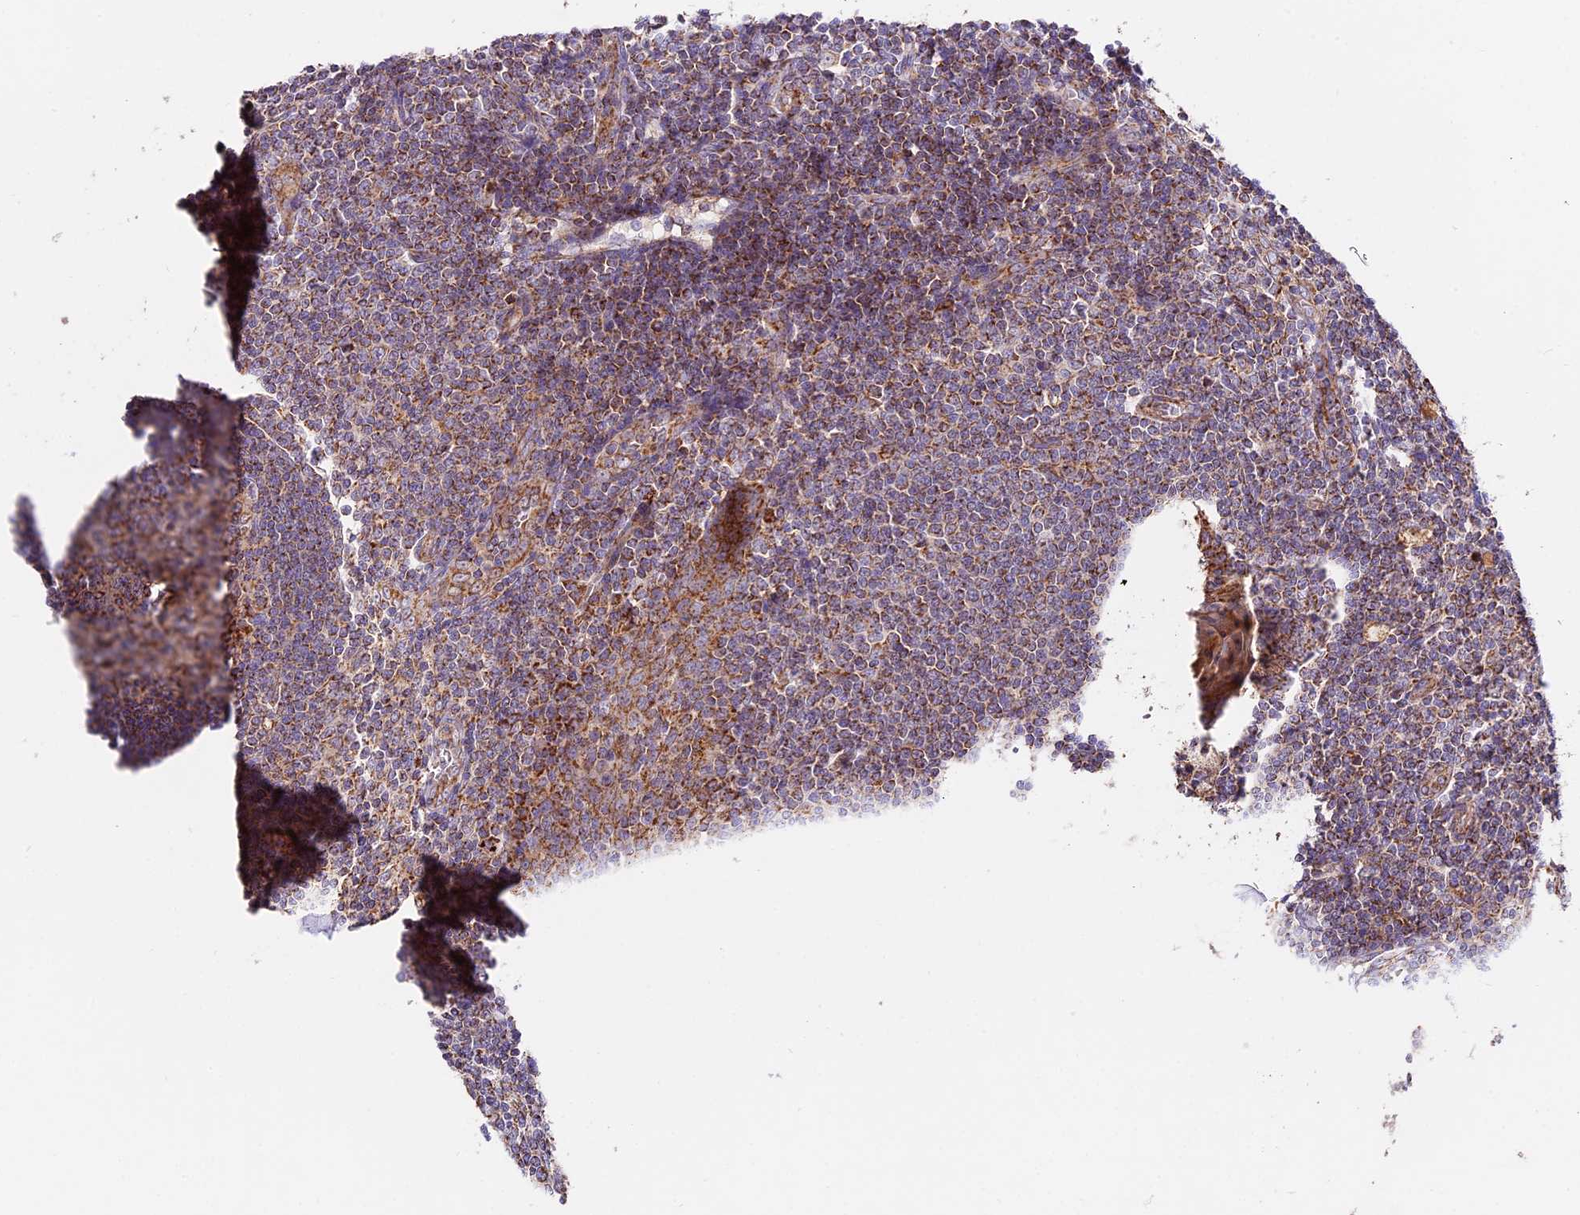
{"staining": {"intensity": "moderate", "quantity": ">75%", "location": "cytoplasmic/membranous"}, "tissue": "tonsil", "cell_type": "Germinal center cells", "image_type": "normal", "snomed": [{"axis": "morphology", "description": "Normal tissue, NOS"}, {"axis": "topography", "description": "Tonsil"}], "caption": "Approximately >75% of germinal center cells in unremarkable tonsil reveal moderate cytoplasmic/membranous protein expression as visualized by brown immunohistochemical staining.", "gene": "NDUFA8", "patient": {"sex": "male", "age": 27}}